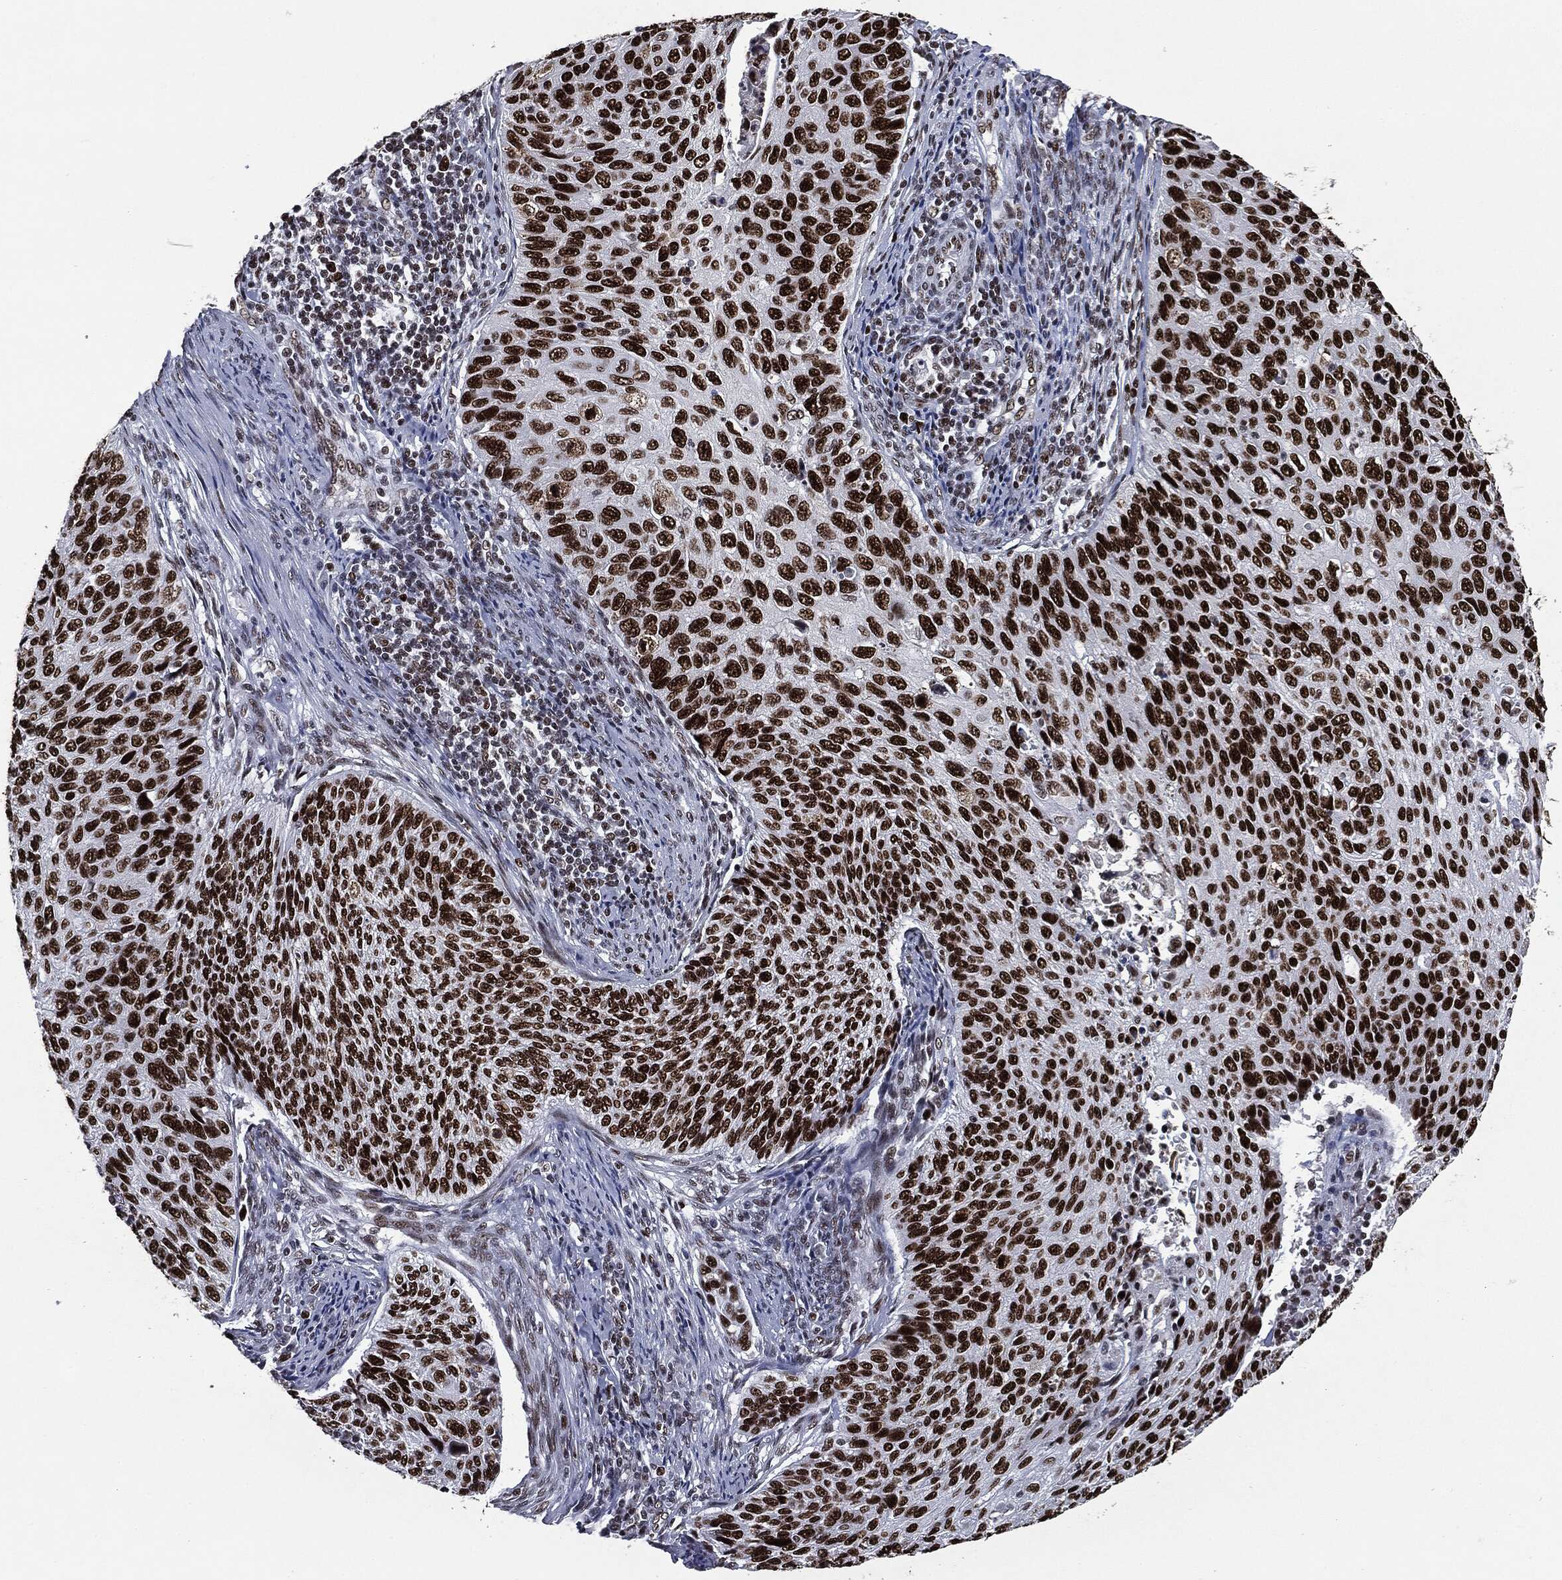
{"staining": {"intensity": "strong", "quantity": ">75%", "location": "nuclear"}, "tissue": "cervical cancer", "cell_type": "Tumor cells", "image_type": "cancer", "snomed": [{"axis": "morphology", "description": "Squamous cell carcinoma, NOS"}, {"axis": "topography", "description": "Cervix"}], "caption": "Protein expression by immunohistochemistry (IHC) demonstrates strong nuclear staining in approximately >75% of tumor cells in cervical squamous cell carcinoma. Using DAB (3,3'-diaminobenzidine) (brown) and hematoxylin (blue) stains, captured at high magnification using brightfield microscopy.", "gene": "MSH2", "patient": {"sex": "female", "age": 70}}